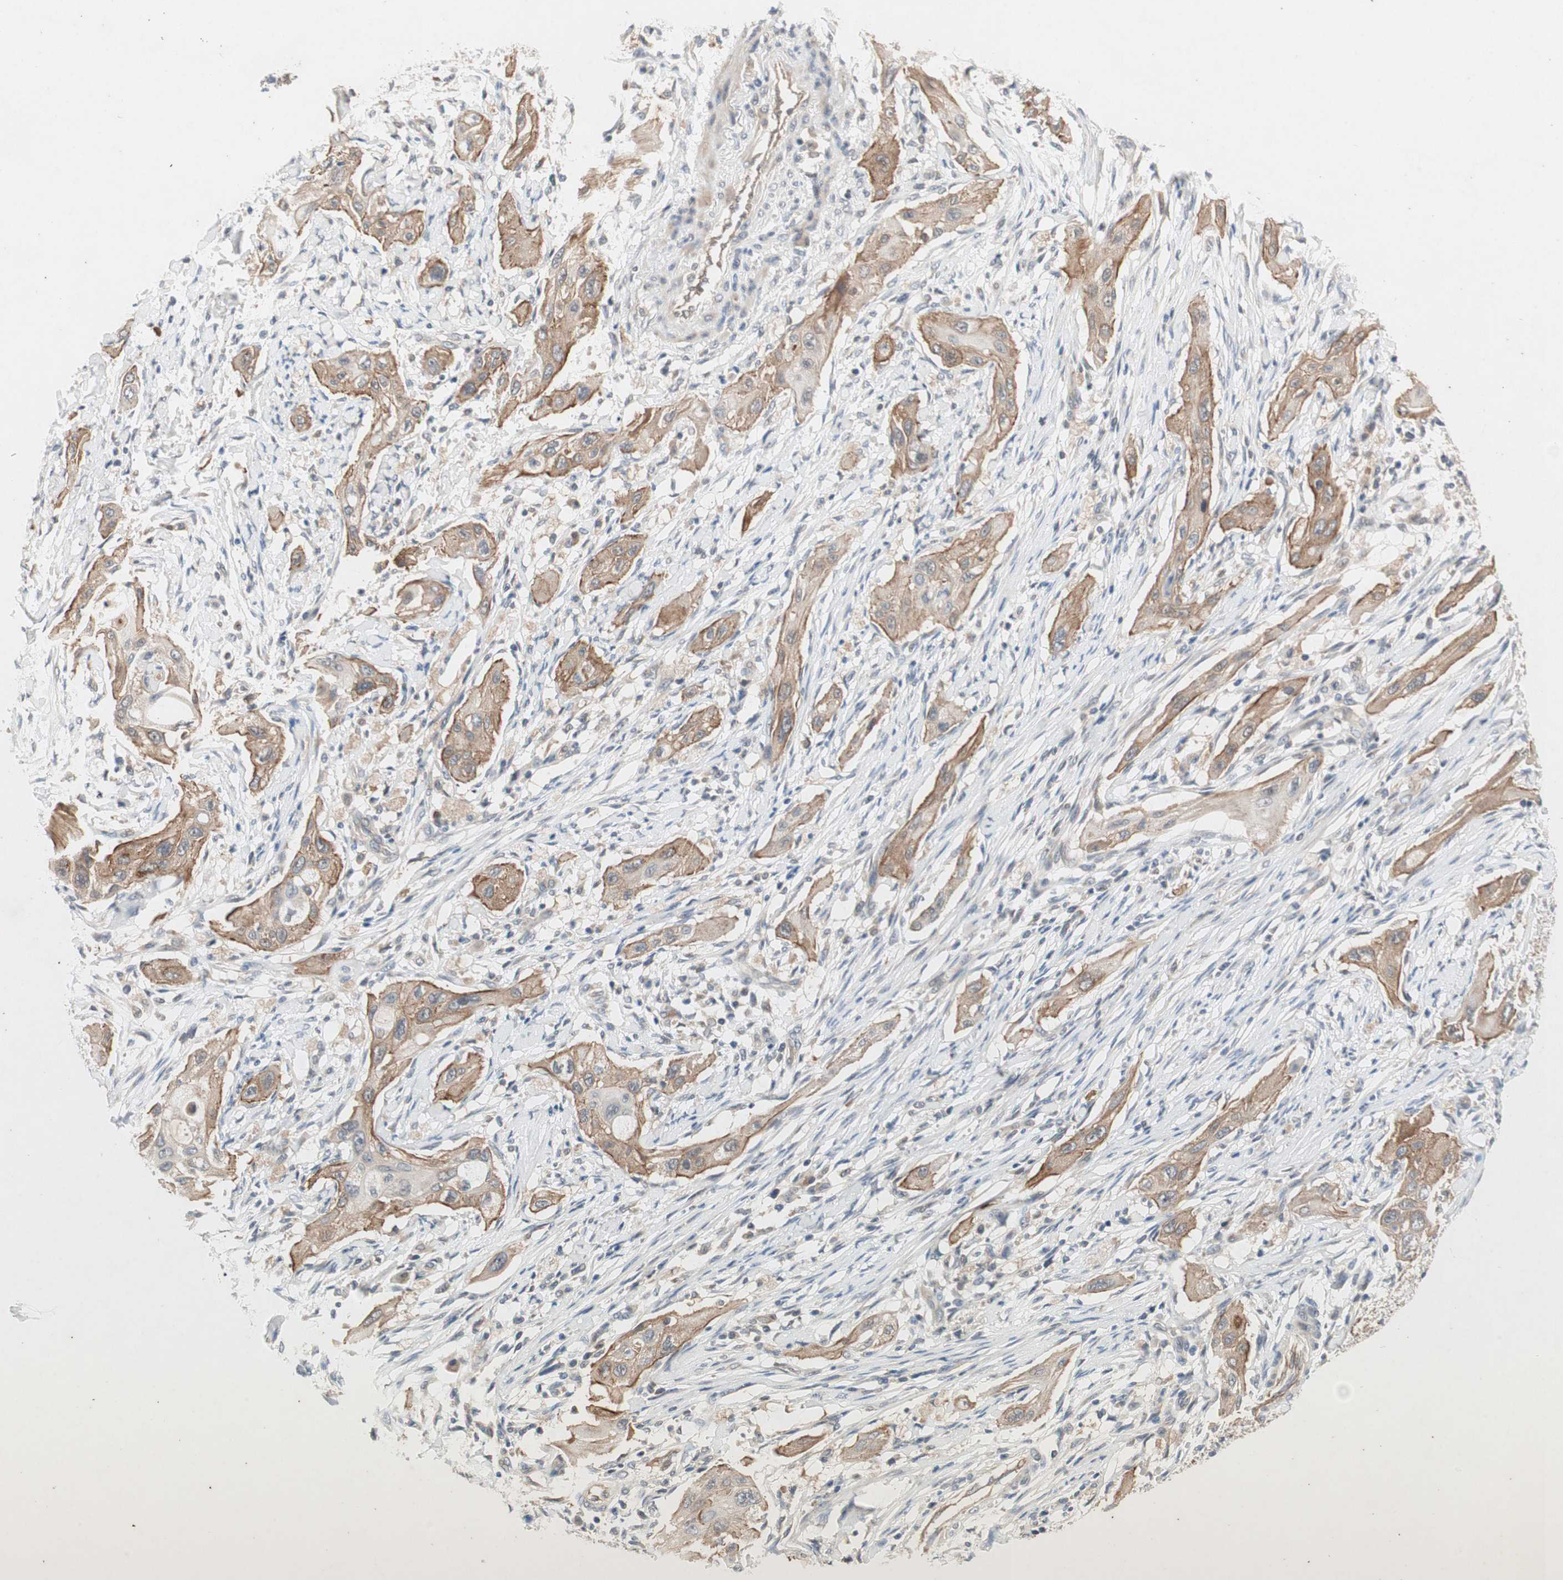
{"staining": {"intensity": "moderate", "quantity": ">75%", "location": "cytoplasmic/membranous"}, "tissue": "lung cancer", "cell_type": "Tumor cells", "image_type": "cancer", "snomed": [{"axis": "morphology", "description": "Squamous cell carcinoma, NOS"}, {"axis": "topography", "description": "Lung"}], "caption": "IHC of human lung cancer (squamous cell carcinoma) demonstrates medium levels of moderate cytoplasmic/membranous positivity in about >75% of tumor cells.", "gene": "NCLN", "patient": {"sex": "female", "age": 47}}